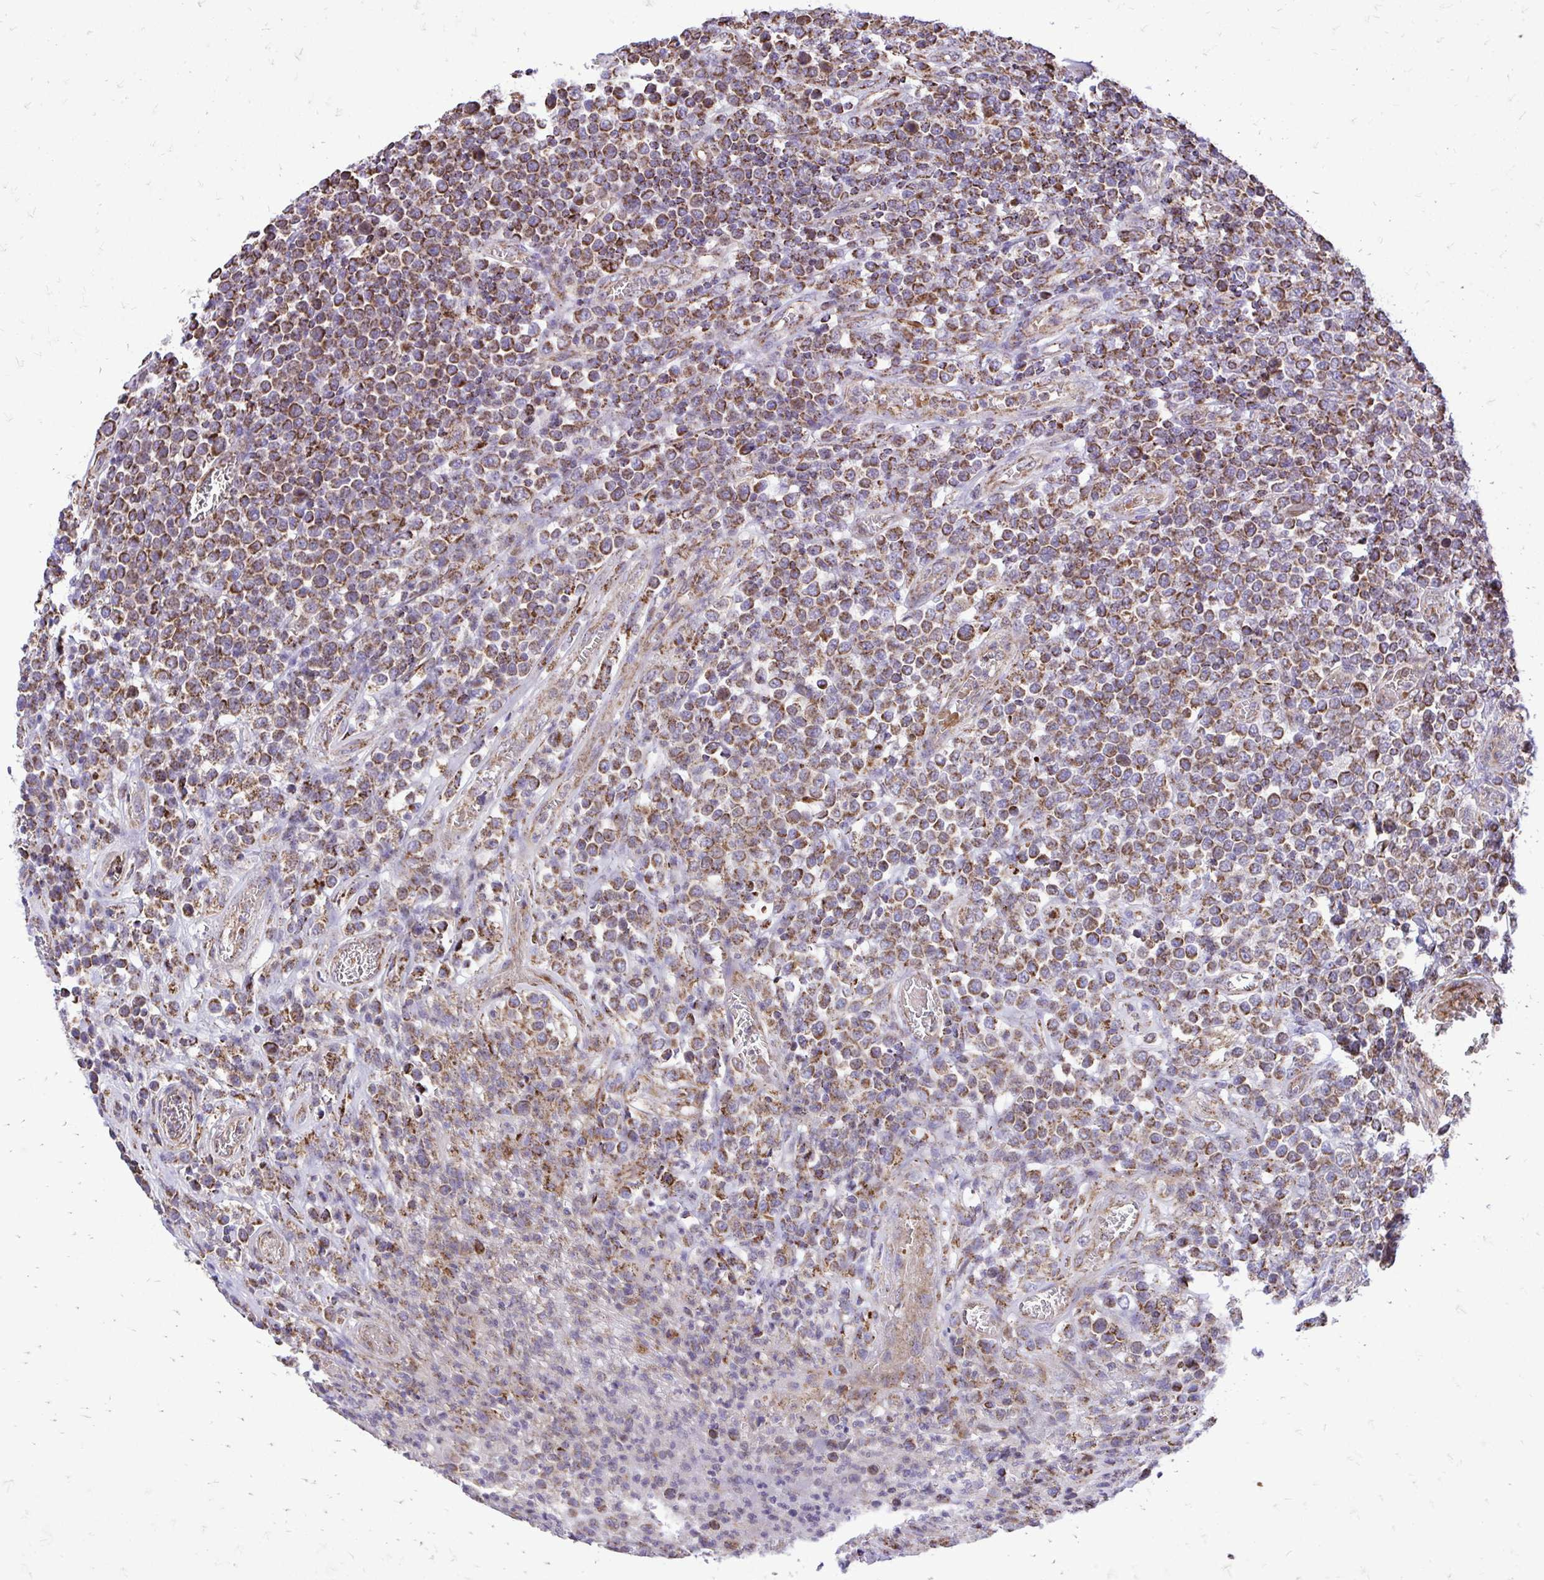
{"staining": {"intensity": "moderate", "quantity": ">75%", "location": "cytoplasmic/membranous"}, "tissue": "lymphoma", "cell_type": "Tumor cells", "image_type": "cancer", "snomed": [{"axis": "morphology", "description": "Malignant lymphoma, non-Hodgkin's type, High grade"}, {"axis": "topography", "description": "Soft tissue"}], "caption": "An immunohistochemistry photomicrograph of neoplastic tissue is shown. Protein staining in brown shows moderate cytoplasmic/membranous positivity in lymphoma within tumor cells. The staining was performed using DAB (3,3'-diaminobenzidine) to visualize the protein expression in brown, while the nuclei were stained in blue with hematoxylin (Magnification: 20x).", "gene": "UBE2C", "patient": {"sex": "female", "age": 56}}